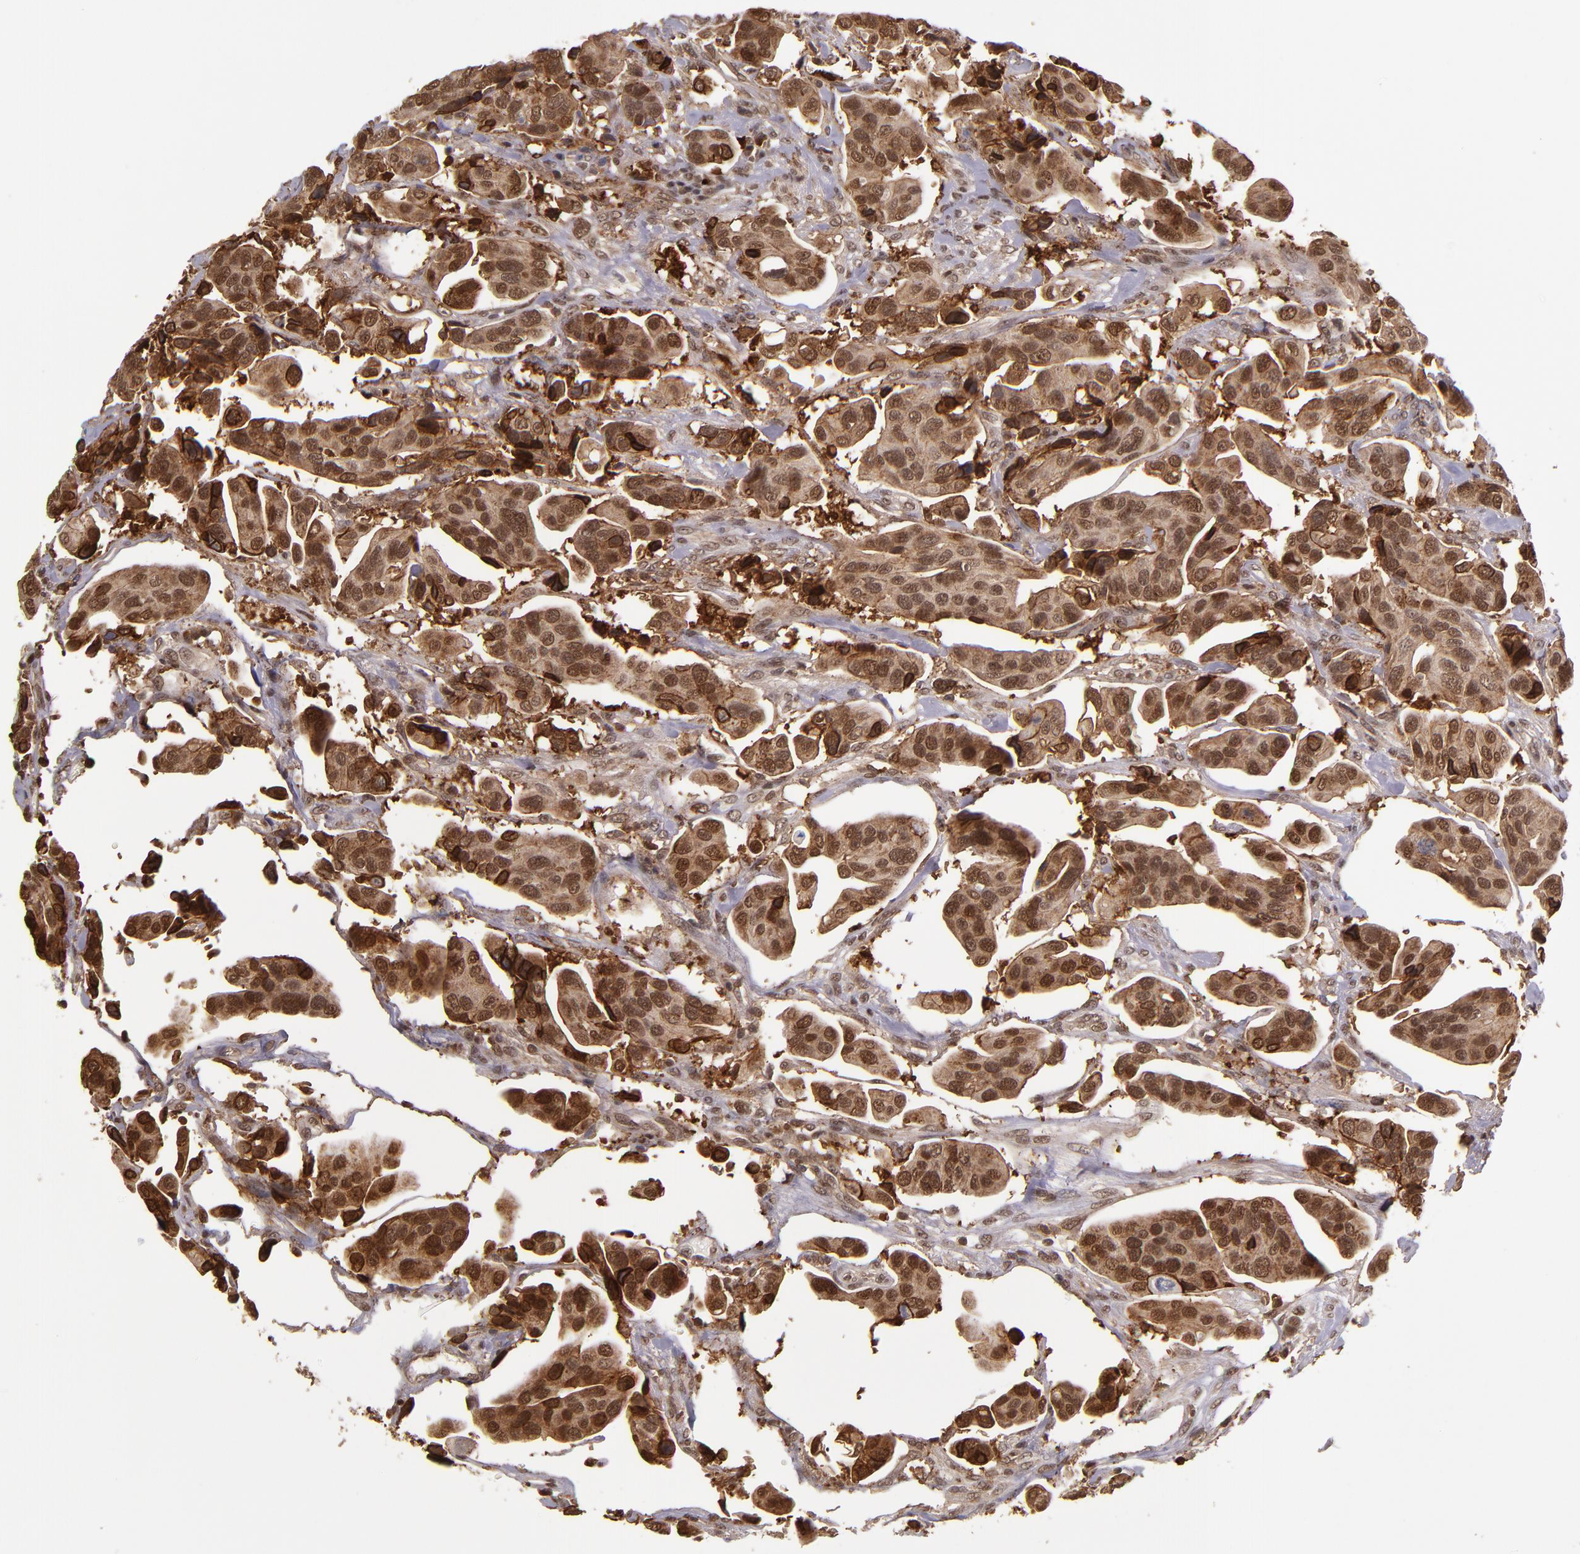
{"staining": {"intensity": "strong", "quantity": ">75%", "location": "cytoplasmic/membranous,nuclear"}, "tissue": "urothelial cancer", "cell_type": "Tumor cells", "image_type": "cancer", "snomed": [{"axis": "morphology", "description": "Adenocarcinoma, NOS"}, {"axis": "topography", "description": "Urinary bladder"}], "caption": "The image reveals a brown stain indicating the presence of a protein in the cytoplasmic/membranous and nuclear of tumor cells in adenocarcinoma.", "gene": "EP300", "patient": {"sex": "male", "age": 61}}